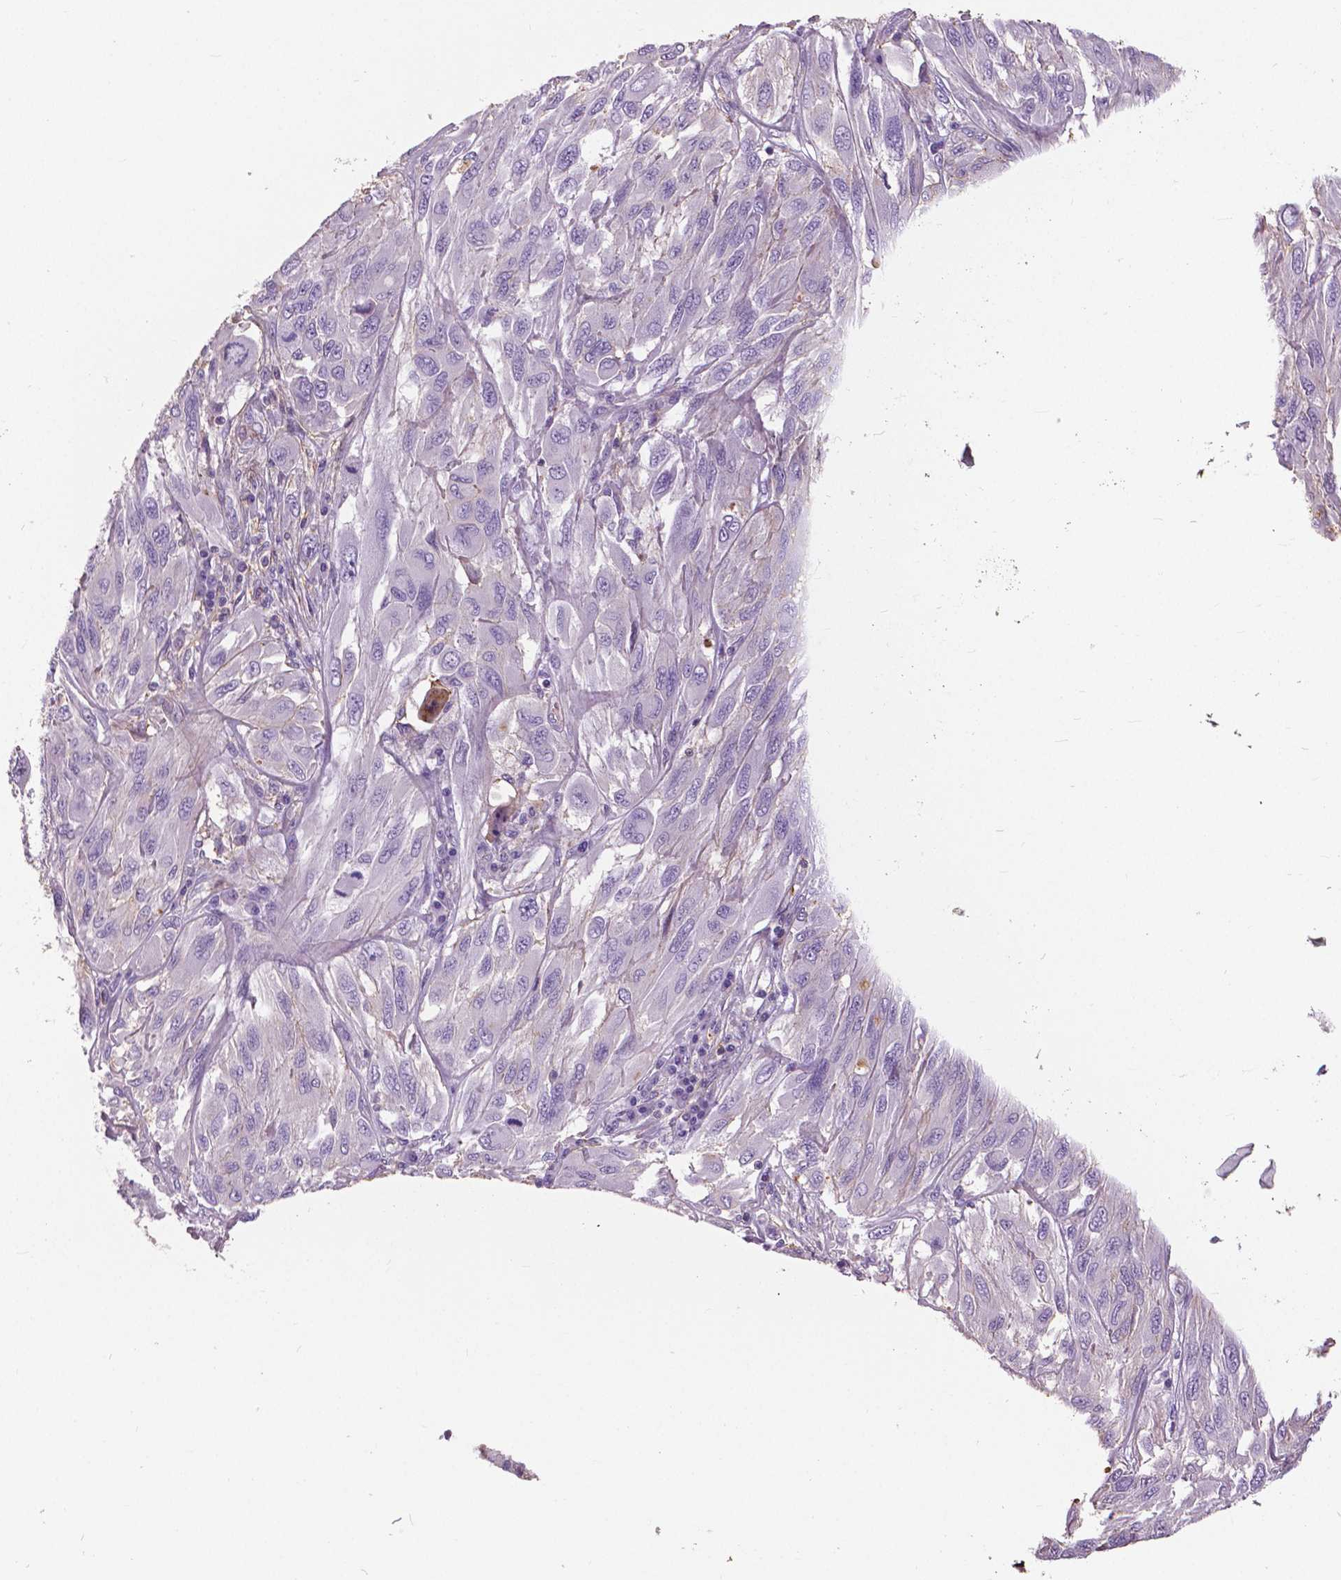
{"staining": {"intensity": "negative", "quantity": "none", "location": "none"}, "tissue": "melanoma", "cell_type": "Tumor cells", "image_type": "cancer", "snomed": [{"axis": "morphology", "description": "Malignant melanoma, NOS"}, {"axis": "topography", "description": "Skin"}], "caption": "Tumor cells show no significant protein staining in melanoma.", "gene": "ANXA13", "patient": {"sex": "female", "age": 91}}